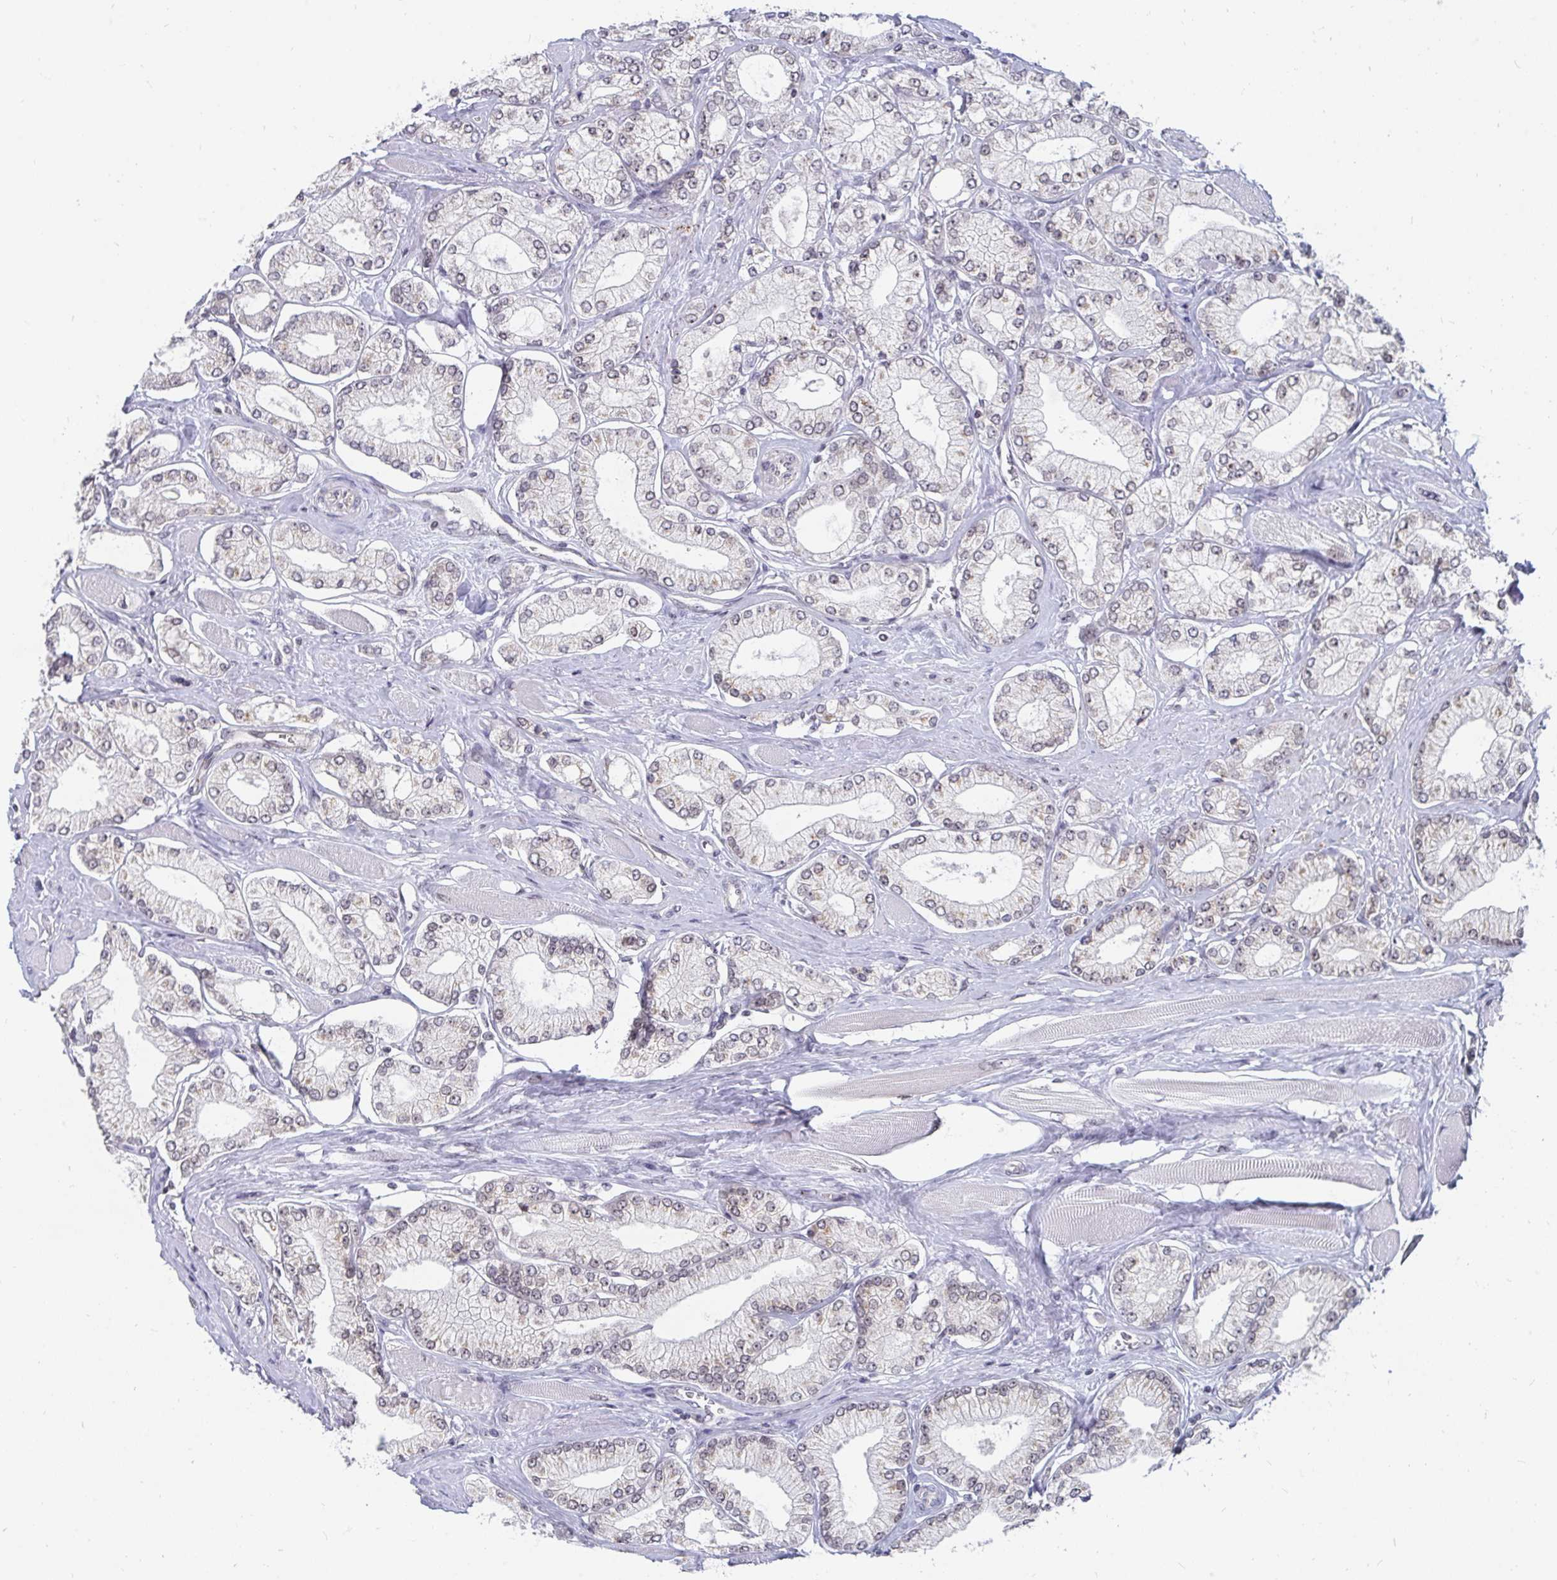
{"staining": {"intensity": "weak", "quantity": "<25%", "location": "nuclear"}, "tissue": "prostate cancer", "cell_type": "Tumor cells", "image_type": "cancer", "snomed": [{"axis": "morphology", "description": "Adenocarcinoma, High grade"}, {"axis": "topography", "description": "Prostate"}], "caption": "A micrograph of prostate adenocarcinoma (high-grade) stained for a protein exhibits no brown staining in tumor cells.", "gene": "TRIP12", "patient": {"sex": "male", "age": 68}}